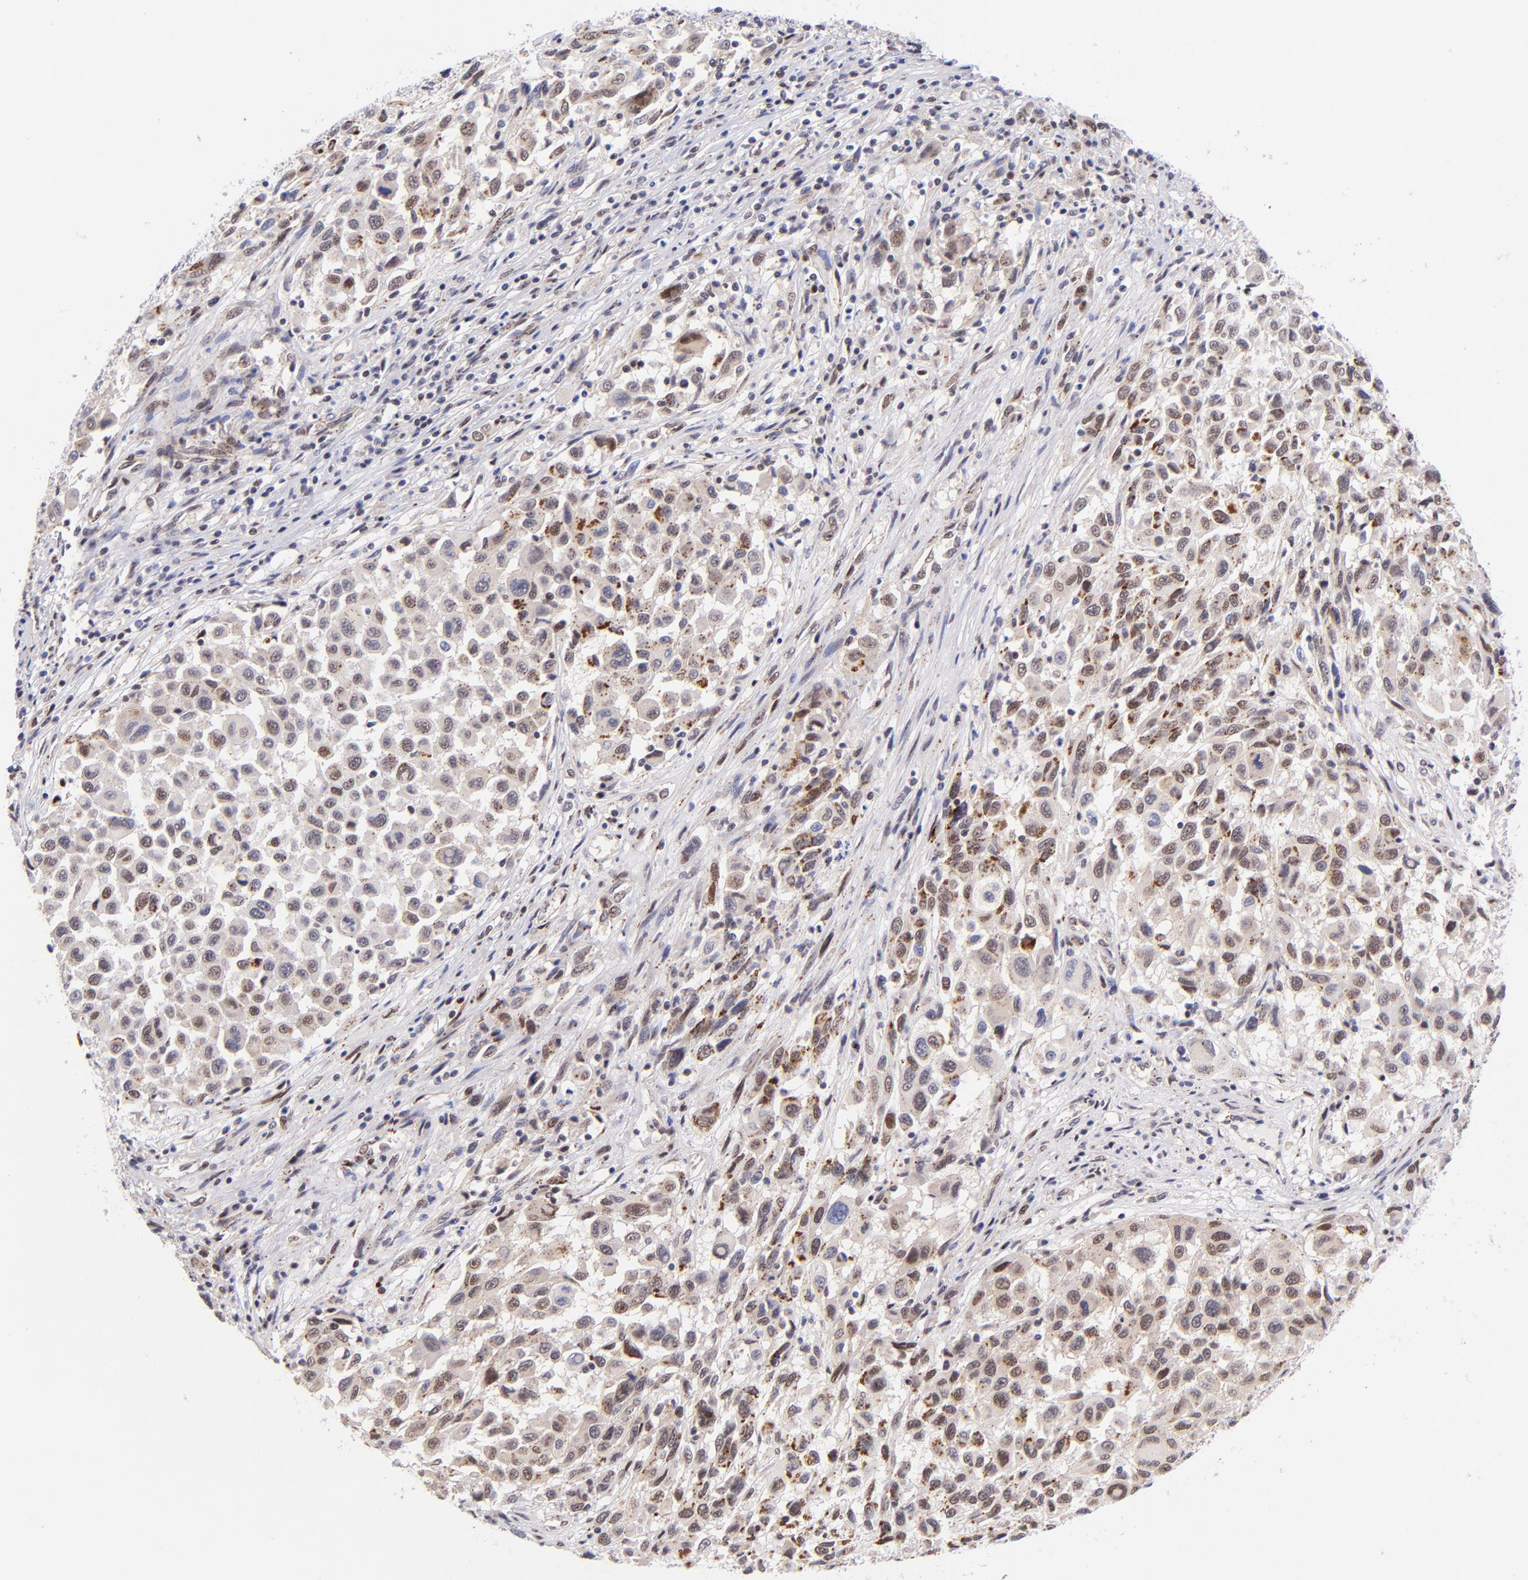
{"staining": {"intensity": "moderate", "quantity": "<25%", "location": "nuclear"}, "tissue": "melanoma", "cell_type": "Tumor cells", "image_type": "cancer", "snomed": [{"axis": "morphology", "description": "Malignant melanoma, Metastatic site"}, {"axis": "topography", "description": "Lymph node"}], "caption": "Melanoma was stained to show a protein in brown. There is low levels of moderate nuclear positivity in about <25% of tumor cells.", "gene": "SOX6", "patient": {"sex": "male", "age": 61}}